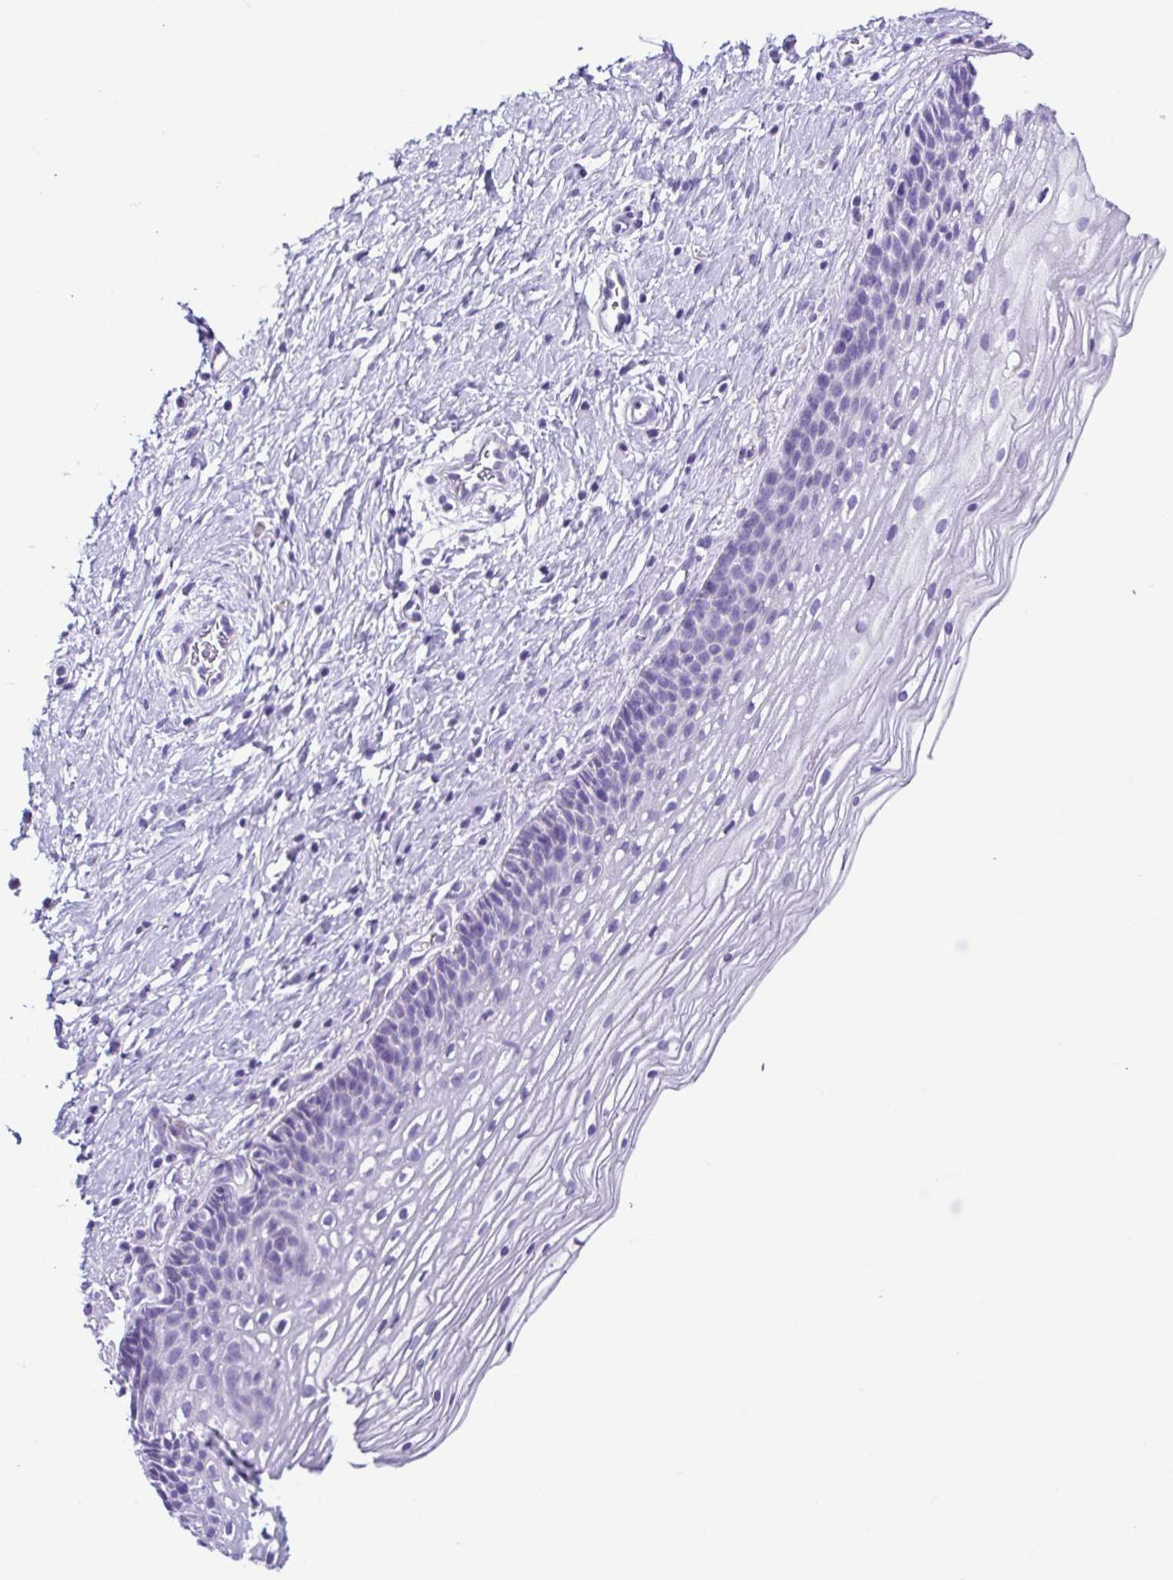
{"staining": {"intensity": "negative", "quantity": "none", "location": "none"}, "tissue": "cervix", "cell_type": "Glandular cells", "image_type": "normal", "snomed": [{"axis": "morphology", "description": "Normal tissue, NOS"}, {"axis": "topography", "description": "Cervix"}], "caption": "This photomicrograph is of benign cervix stained with immunohistochemistry (IHC) to label a protein in brown with the nuclei are counter-stained blue. There is no positivity in glandular cells. (Brightfield microscopy of DAB (3,3'-diaminobenzidine) immunohistochemistry (IHC) at high magnification).", "gene": "ACTRT3", "patient": {"sex": "female", "age": 34}}